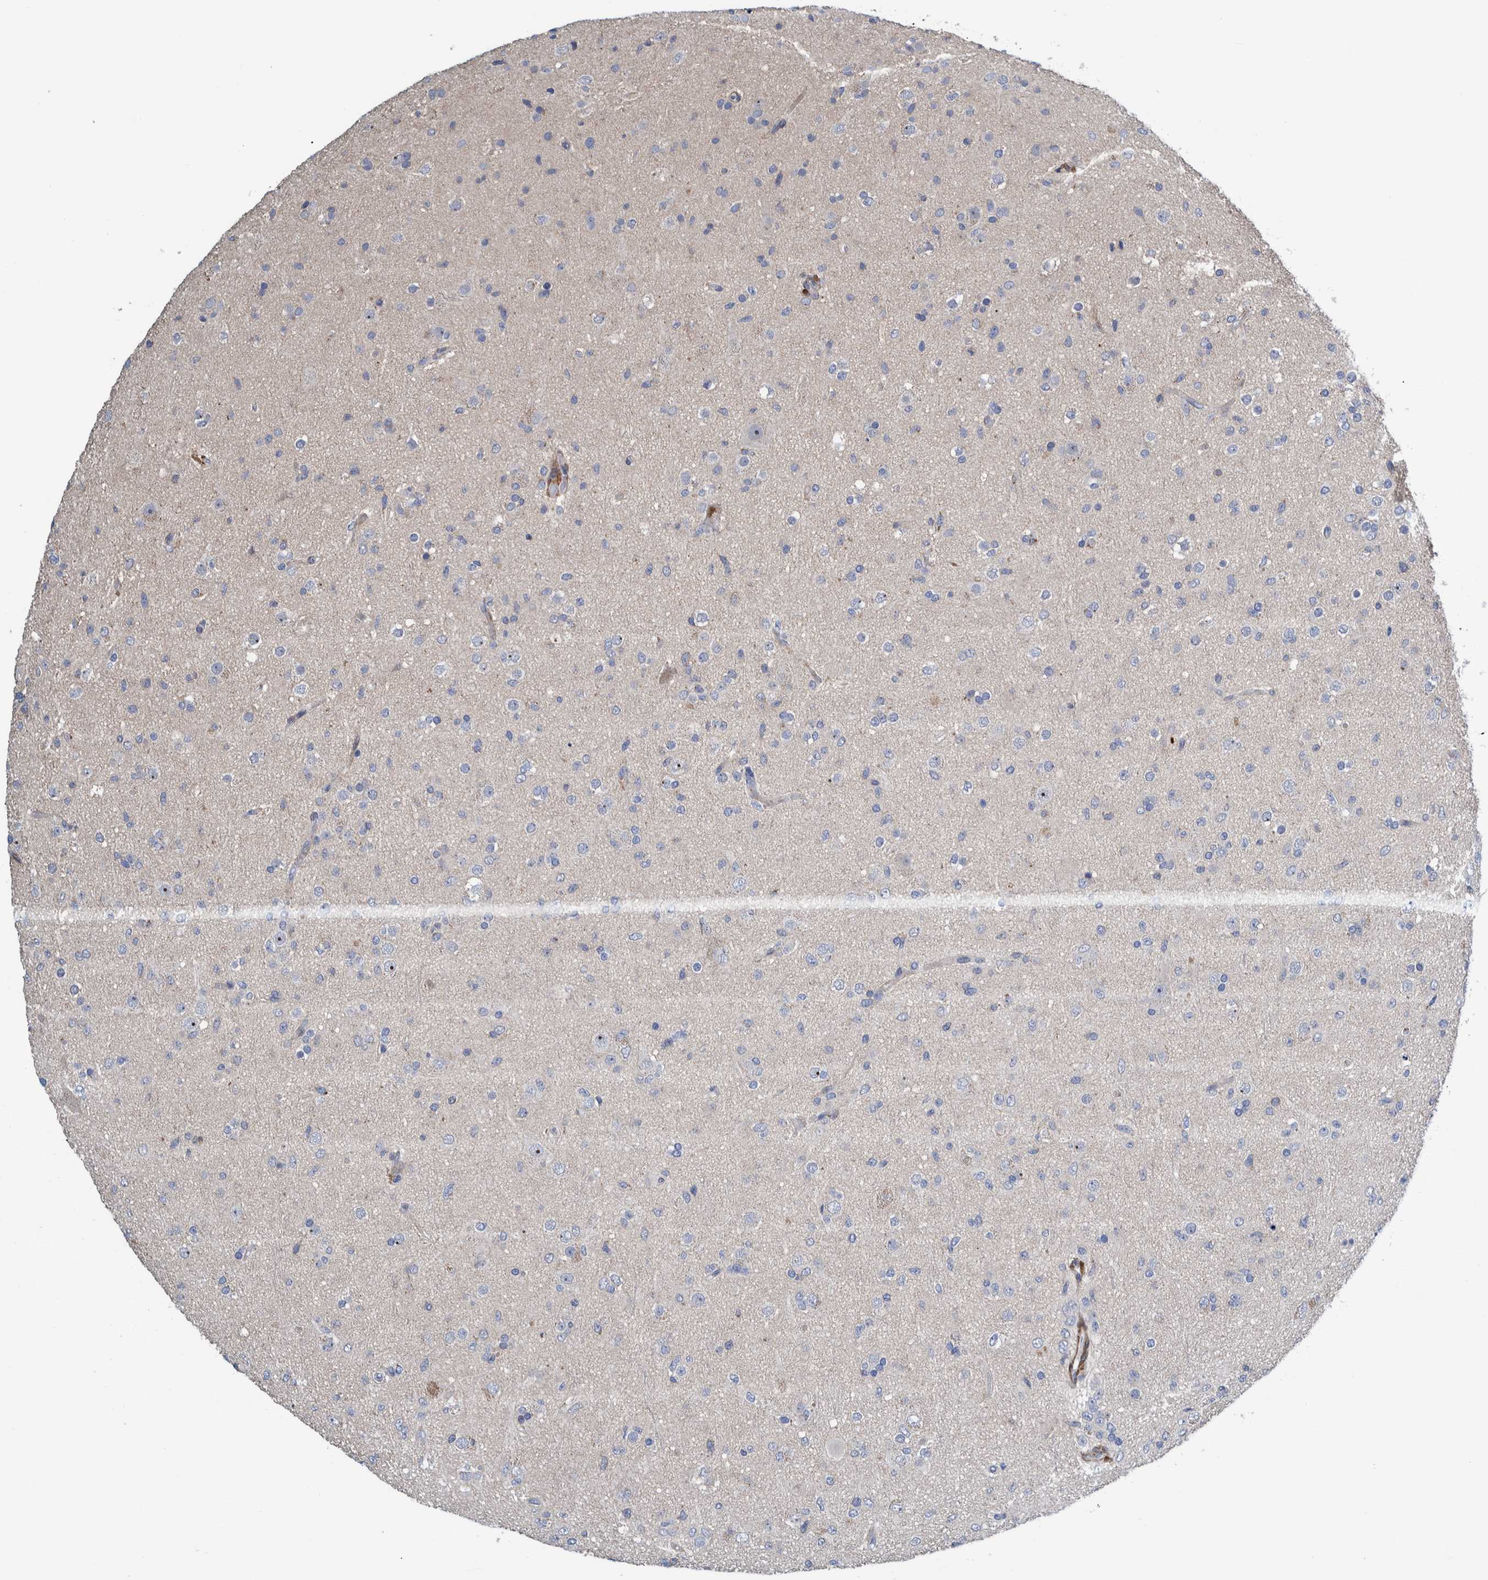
{"staining": {"intensity": "negative", "quantity": "none", "location": "none"}, "tissue": "glioma", "cell_type": "Tumor cells", "image_type": "cancer", "snomed": [{"axis": "morphology", "description": "Glioma, malignant, Low grade"}, {"axis": "topography", "description": "Brain"}], "caption": "Immunohistochemistry (IHC) of human malignant glioma (low-grade) reveals no positivity in tumor cells. (IHC, brightfield microscopy, high magnification).", "gene": "MKS1", "patient": {"sex": "male", "age": 65}}